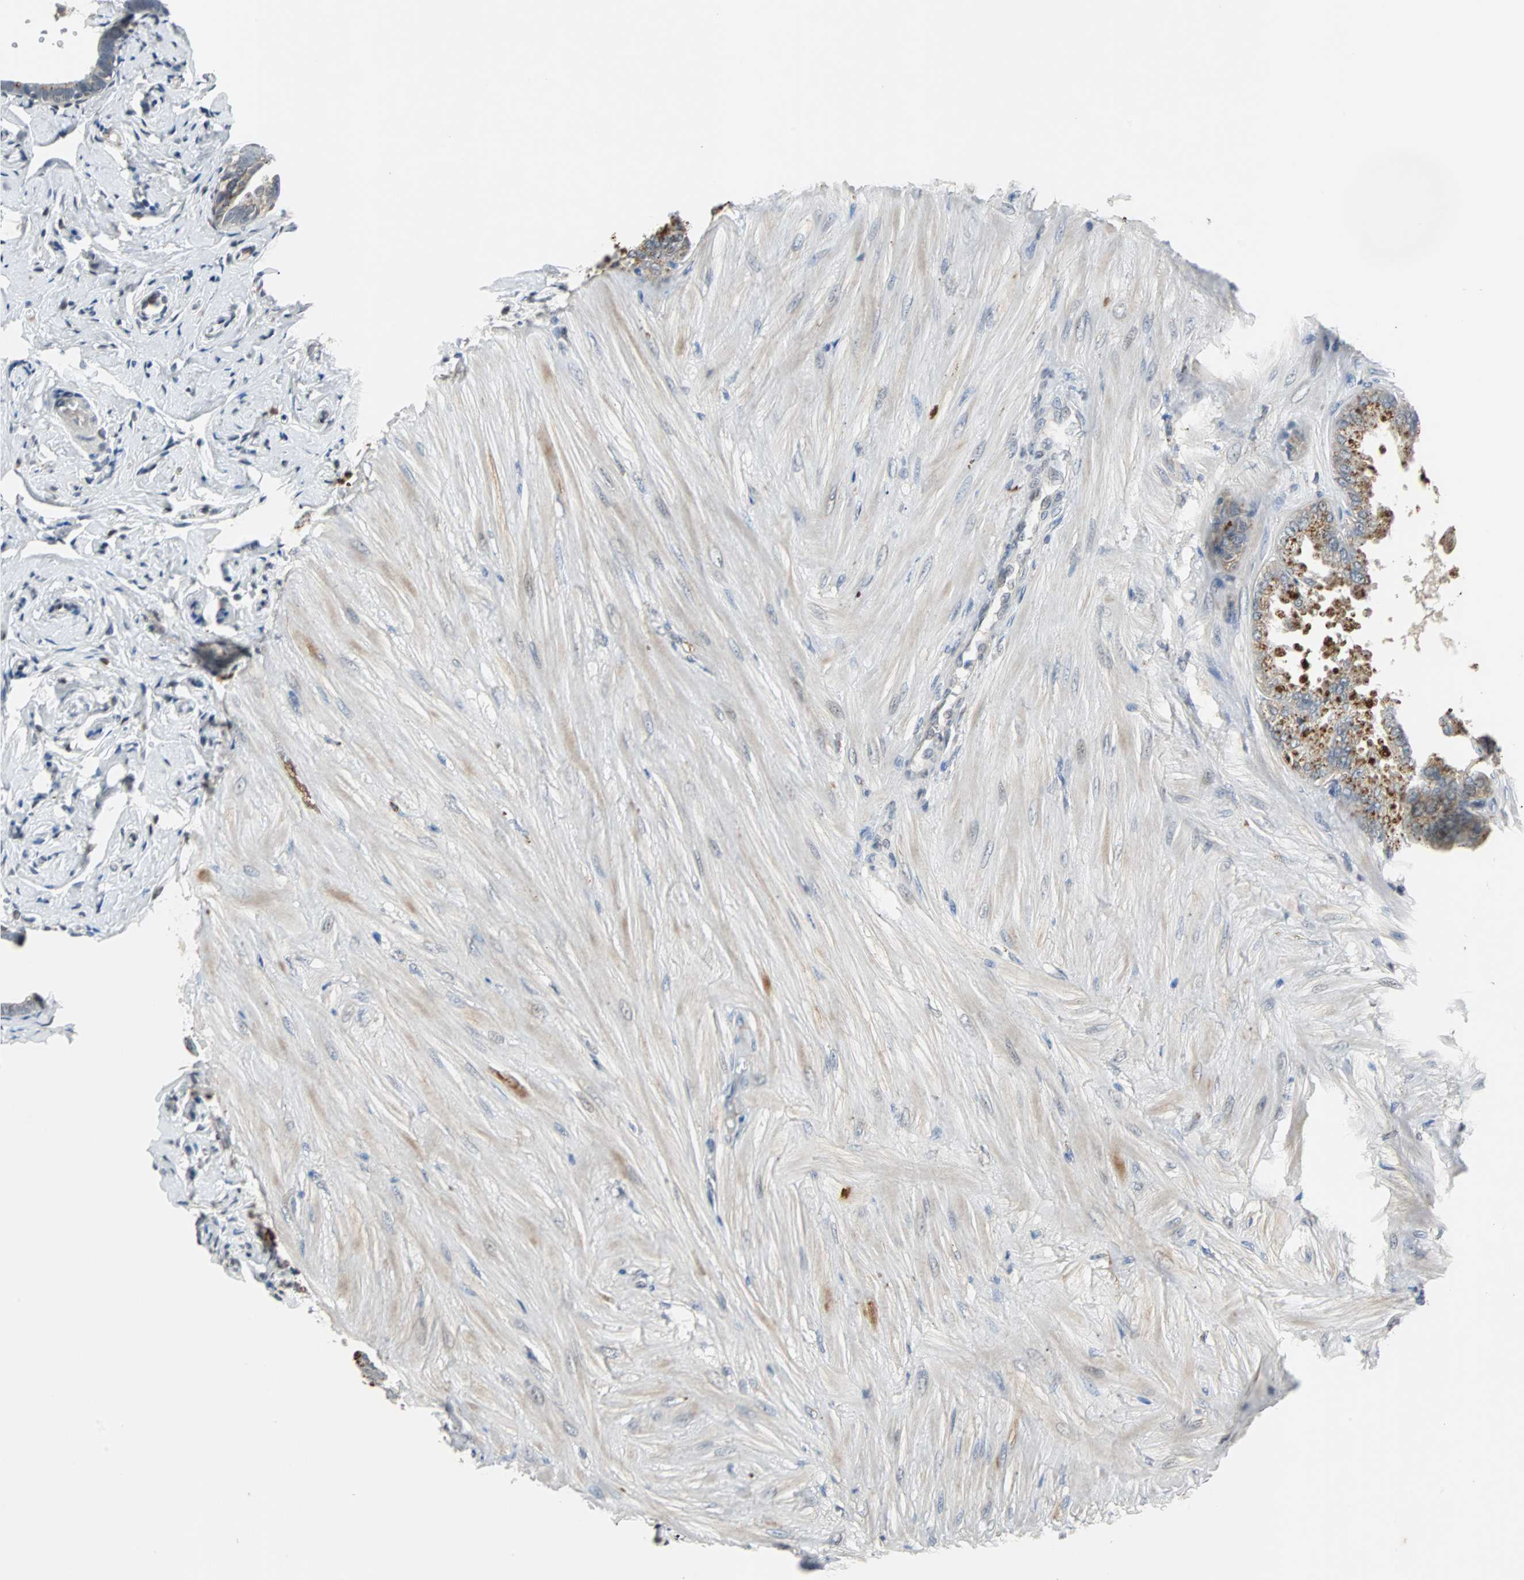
{"staining": {"intensity": "strong", "quantity": ">75%", "location": "cytoplasmic/membranous"}, "tissue": "seminal vesicle", "cell_type": "Glandular cells", "image_type": "normal", "snomed": [{"axis": "morphology", "description": "Normal tissue, NOS"}, {"axis": "topography", "description": "Seminal veicle"}], "caption": "The photomicrograph displays immunohistochemical staining of unremarkable seminal vesicle. There is strong cytoplasmic/membranous staining is present in approximately >75% of glandular cells.", "gene": "HLX", "patient": {"sex": "male", "age": 46}}